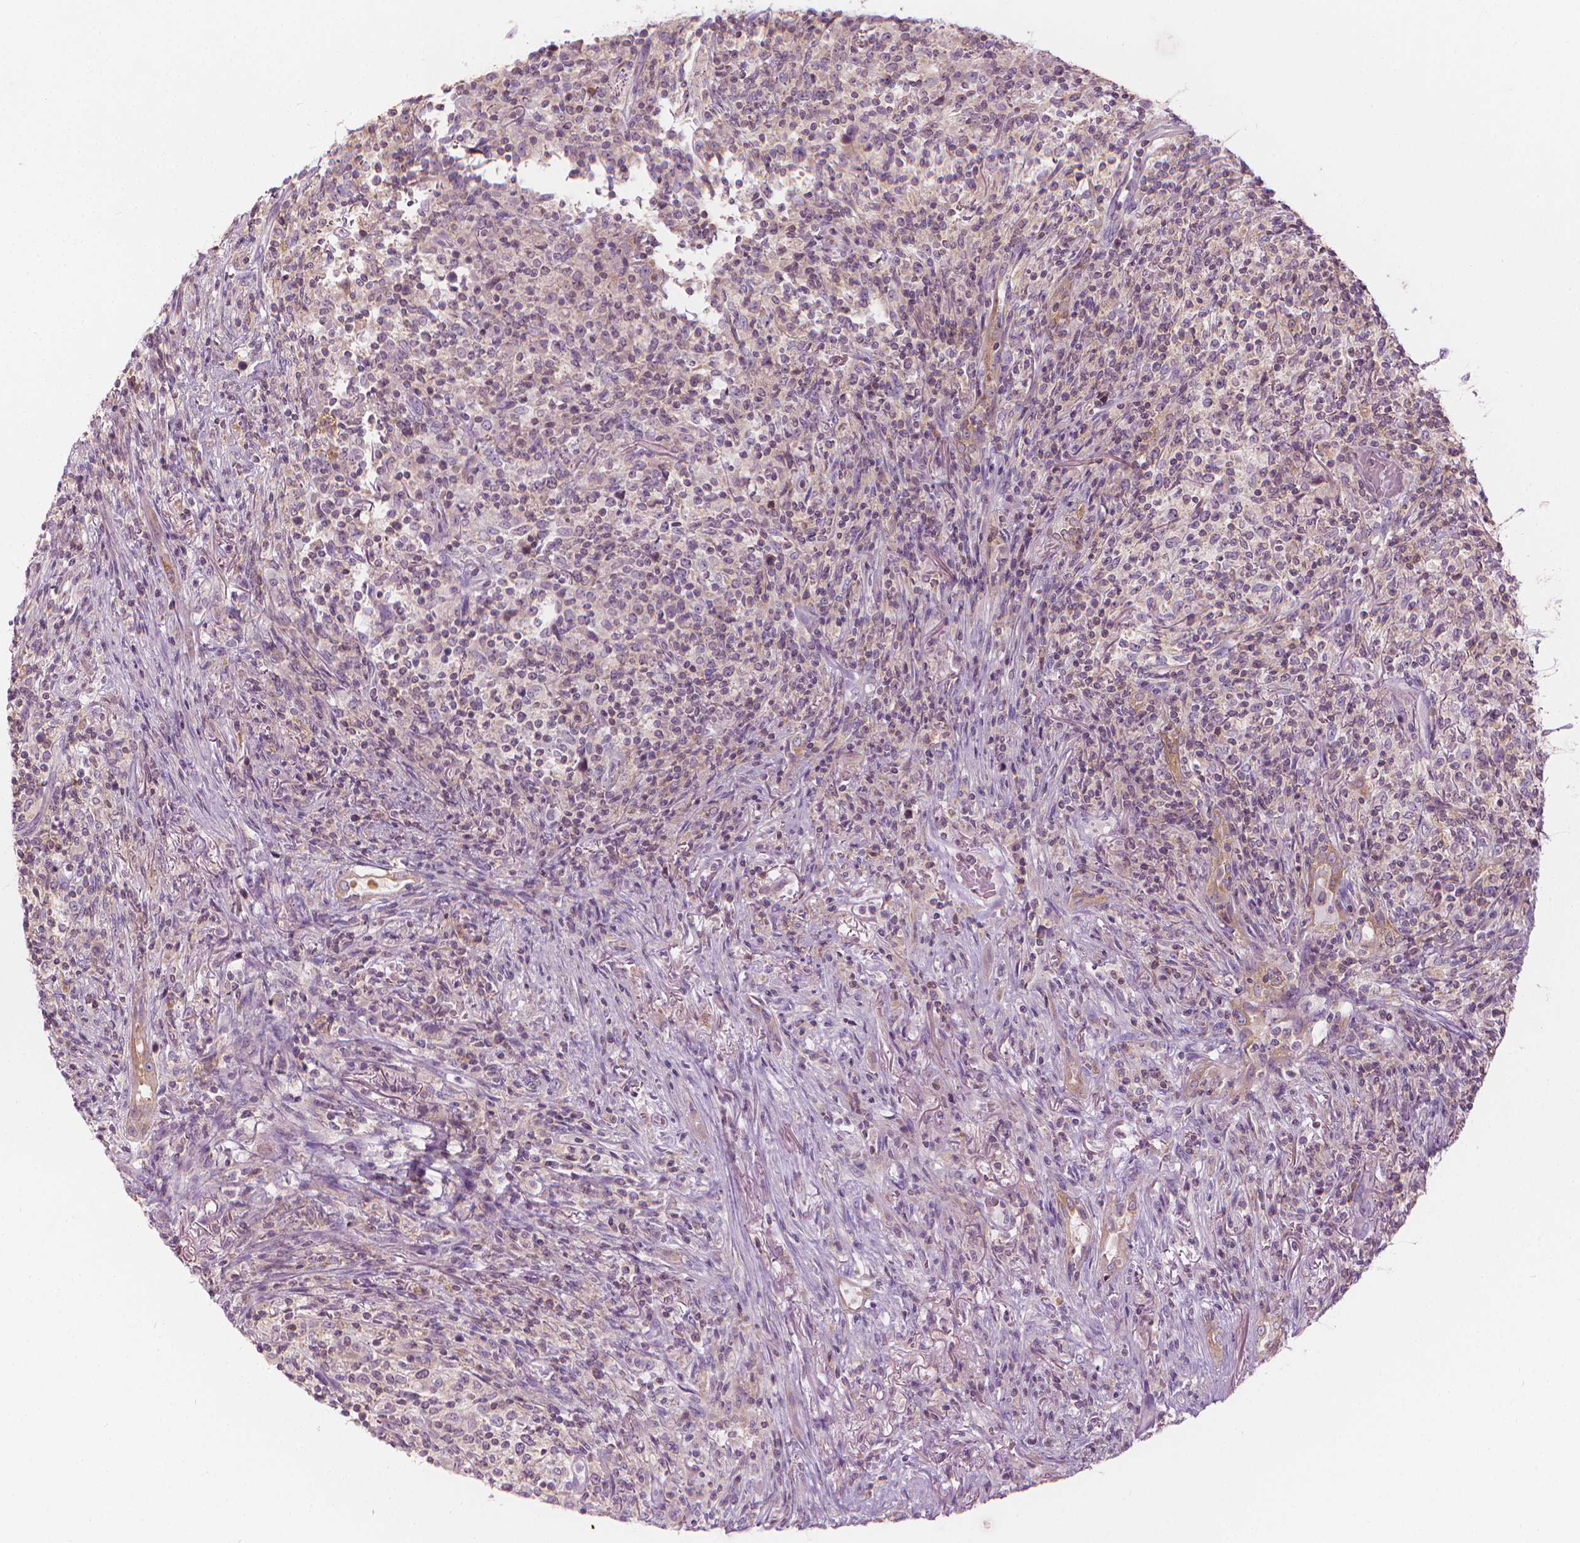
{"staining": {"intensity": "negative", "quantity": "none", "location": "none"}, "tissue": "lymphoma", "cell_type": "Tumor cells", "image_type": "cancer", "snomed": [{"axis": "morphology", "description": "Malignant lymphoma, non-Hodgkin's type, High grade"}, {"axis": "topography", "description": "Lung"}], "caption": "Photomicrograph shows no protein staining in tumor cells of high-grade malignant lymphoma, non-Hodgkin's type tissue.", "gene": "SHMT1", "patient": {"sex": "male", "age": 79}}